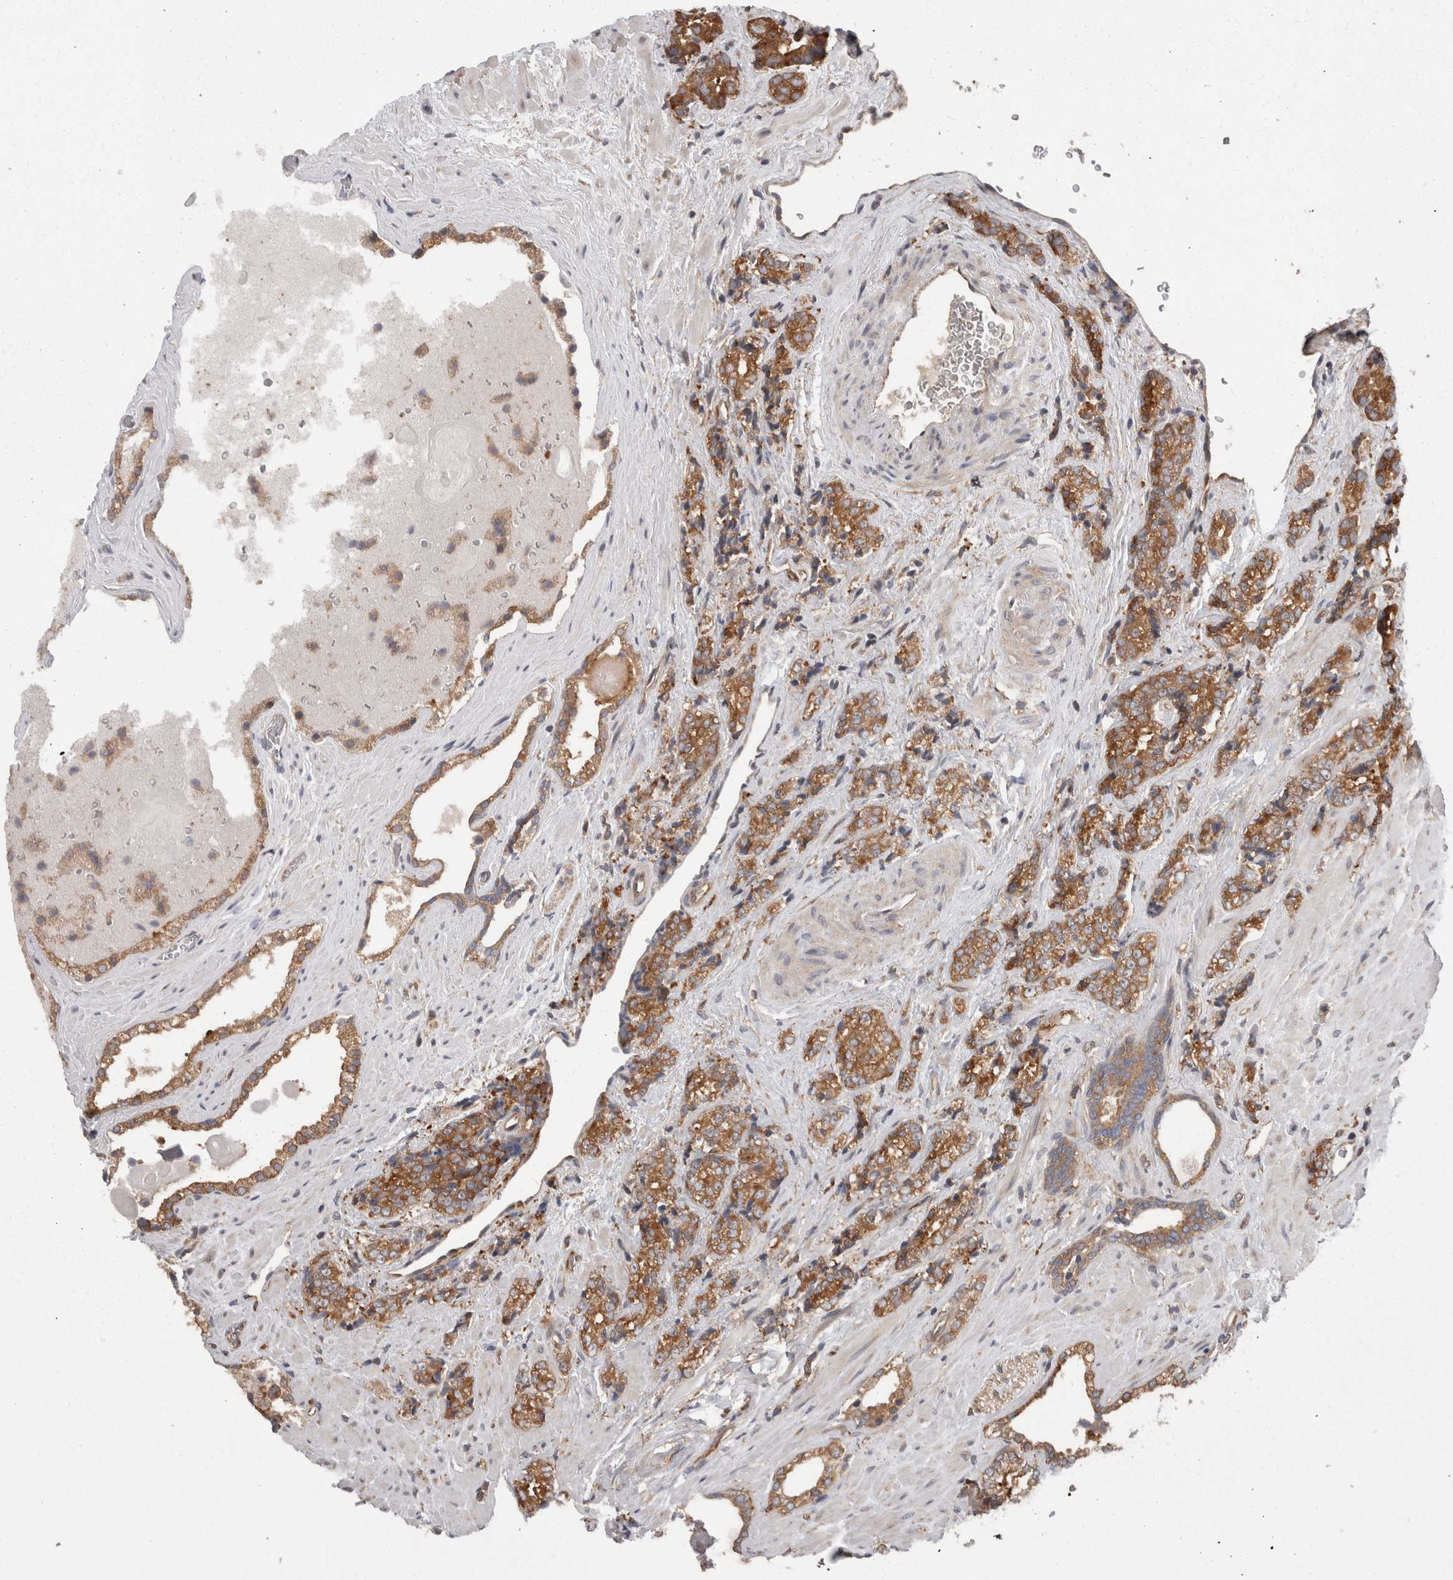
{"staining": {"intensity": "moderate", "quantity": ">75%", "location": "cytoplasmic/membranous"}, "tissue": "prostate cancer", "cell_type": "Tumor cells", "image_type": "cancer", "snomed": [{"axis": "morphology", "description": "Adenocarcinoma, High grade"}, {"axis": "topography", "description": "Prostate"}], "caption": "Immunohistochemistry of adenocarcinoma (high-grade) (prostate) exhibits medium levels of moderate cytoplasmic/membranous expression in about >75% of tumor cells.", "gene": "SMCR8", "patient": {"sex": "male", "age": 71}}